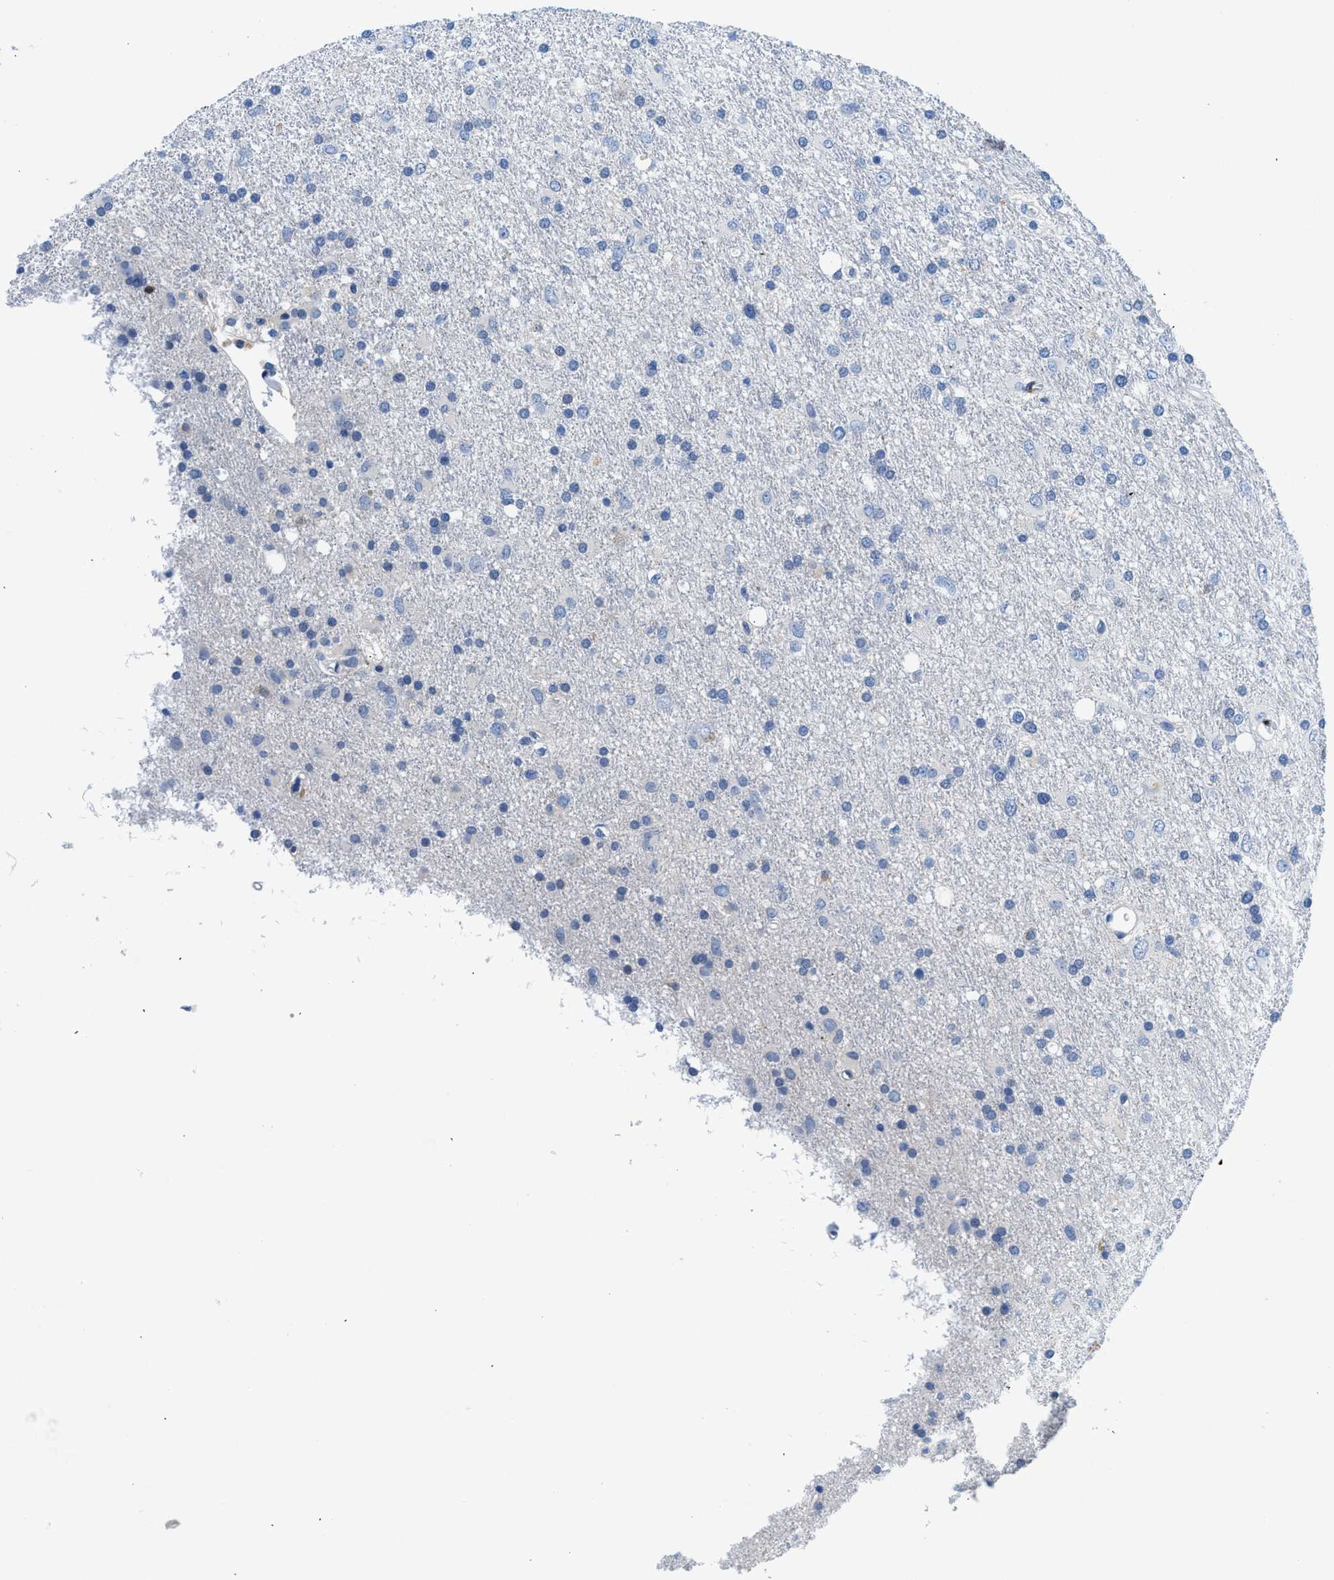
{"staining": {"intensity": "negative", "quantity": "none", "location": "none"}, "tissue": "glioma", "cell_type": "Tumor cells", "image_type": "cancer", "snomed": [{"axis": "morphology", "description": "Glioma, malignant, Low grade"}, {"axis": "topography", "description": "Brain"}], "caption": "Tumor cells are negative for brown protein staining in malignant low-grade glioma.", "gene": "FADS6", "patient": {"sex": "male", "age": 77}}